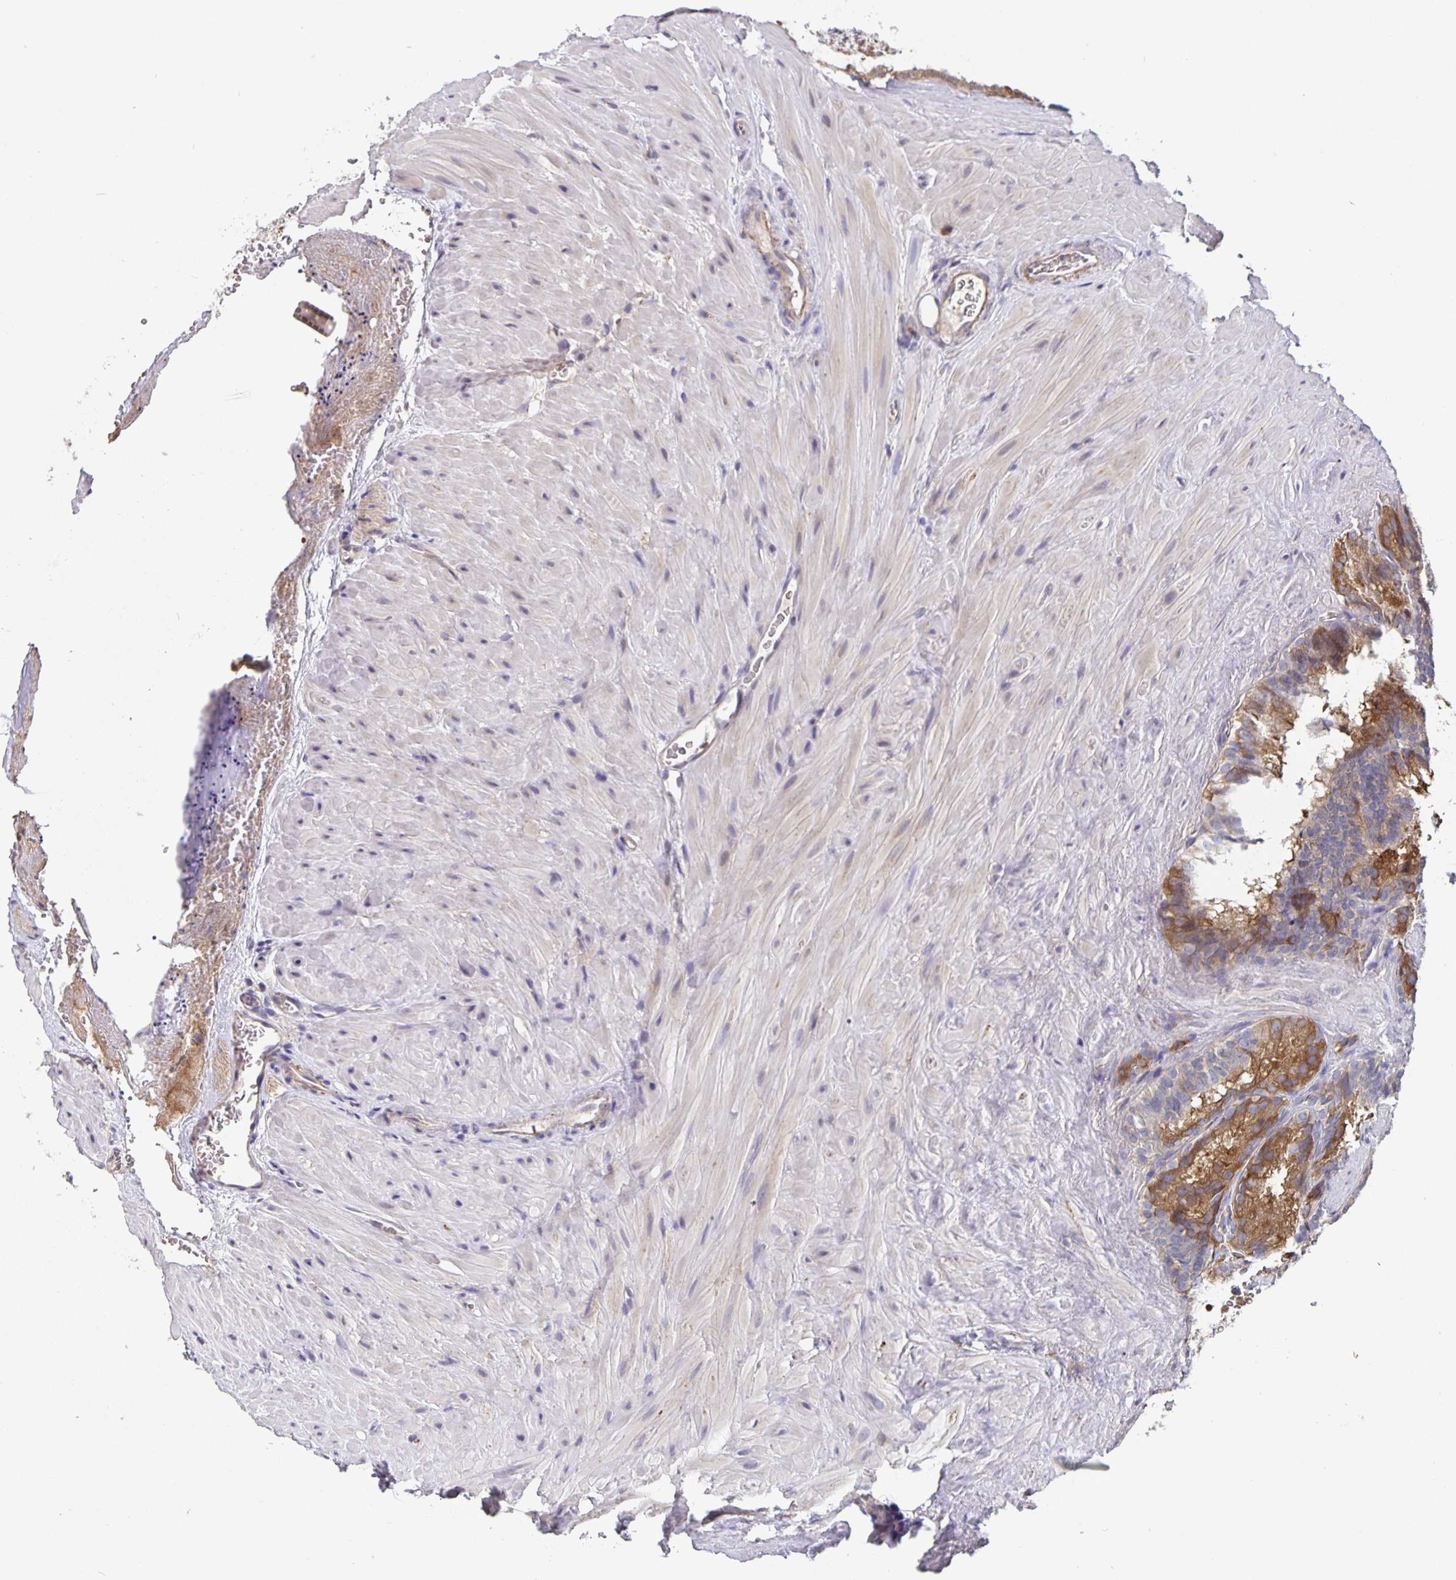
{"staining": {"intensity": "moderate", "quantity": "25%-75%", "location": "cytoplasmic/membranous"}, "tissue": "seminal vesicle", "cell_type": "Glandular cells", "image_type": "normal", "snomed": [{"axis": "morphology", "description": "Normal tissue, NOS"}, {"axis": "topography", "description": "Seminal veicle"}], "caption": "Moderate cytoplasmic/membranous protein expression is appreciated in approximately 25%-75% of glandular cells in seminal vesicle. (Stains: DAB in brown, nuclei in blue, Microscopy: brightfield microscopy at high magnification).", "gene": "FEM1C", "patient": {"sex": "male", "age": 60}}